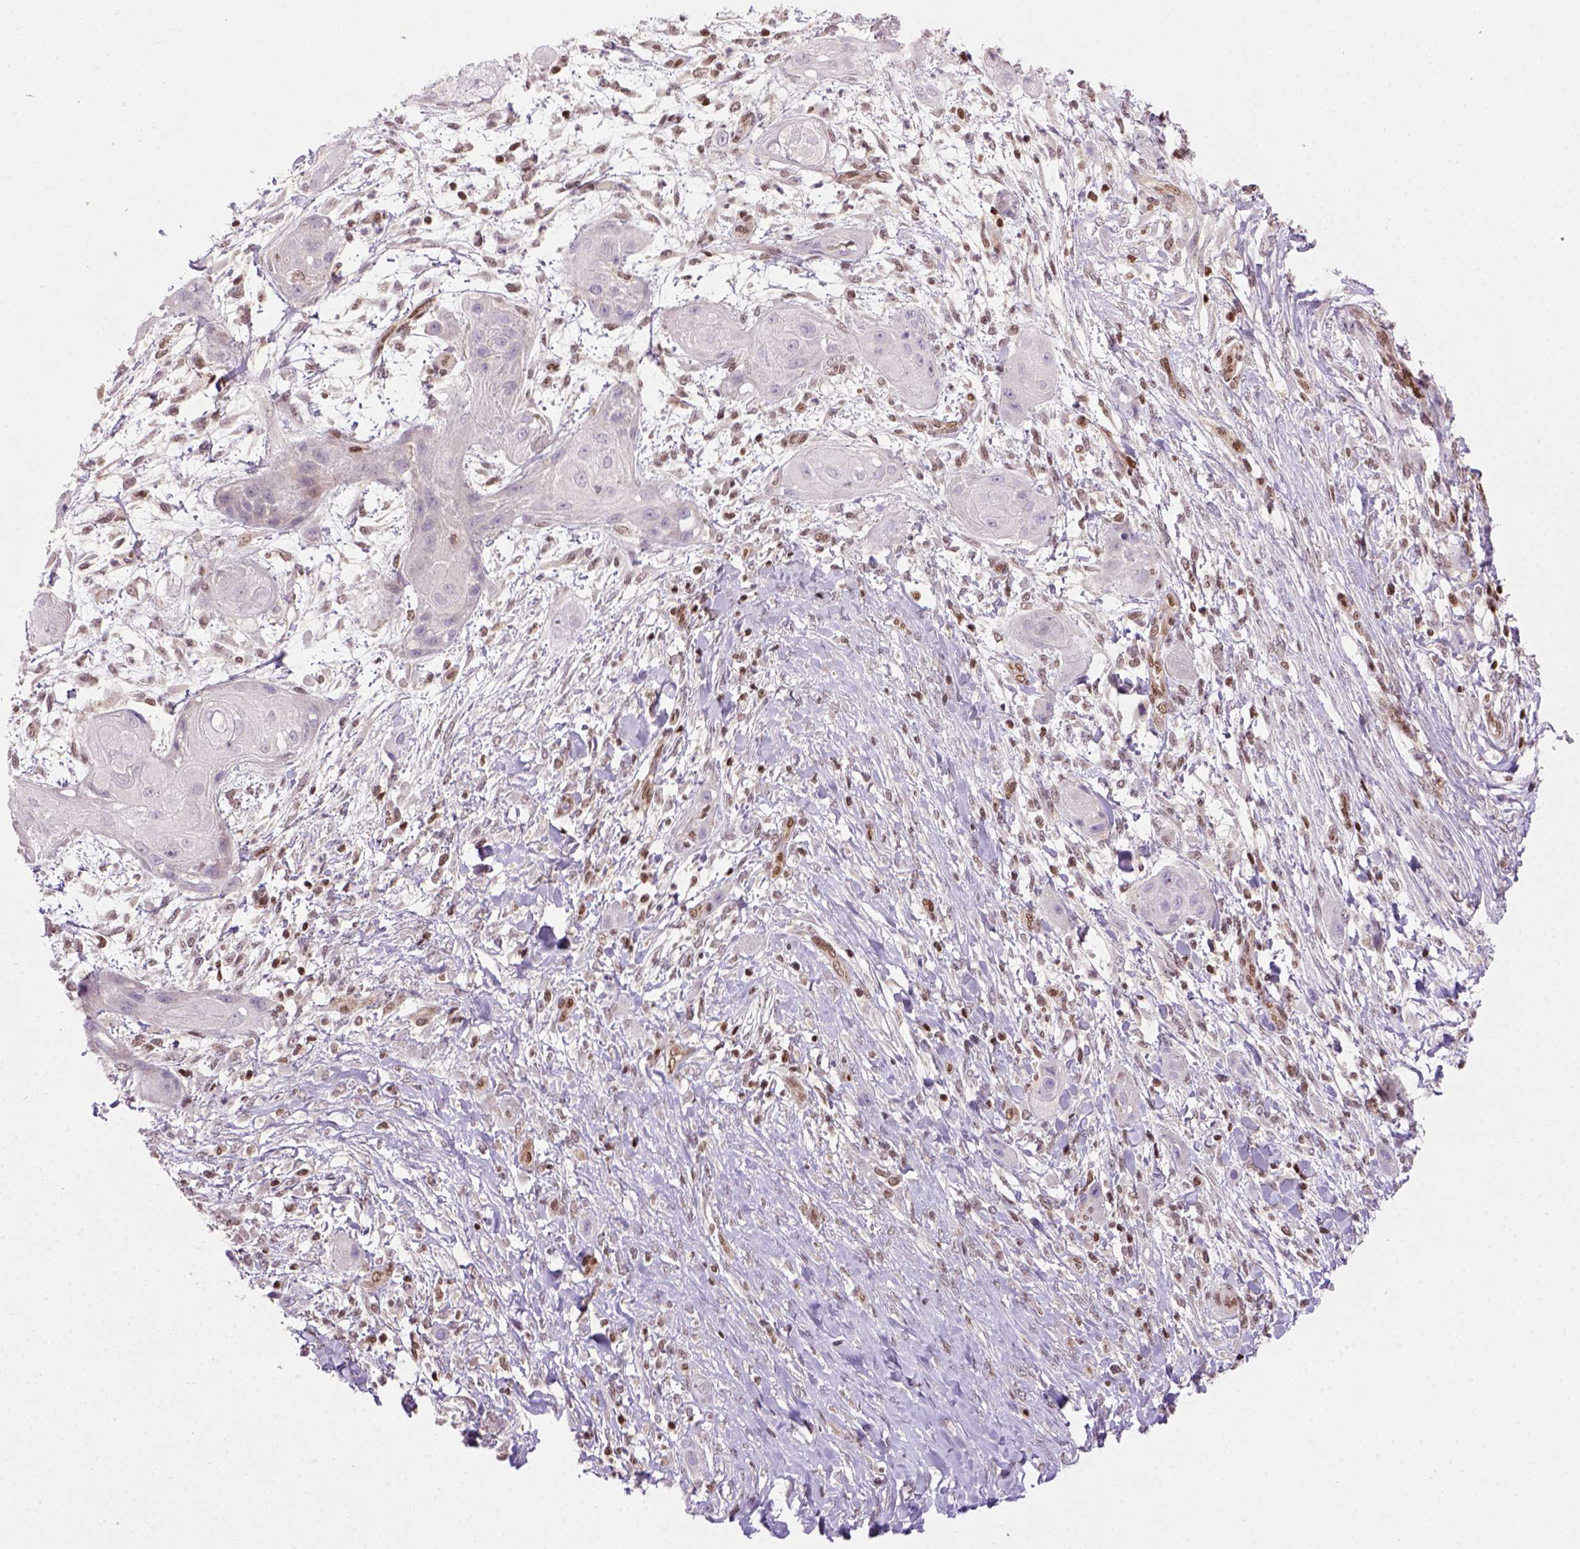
{"staining": {"intensity": "moderate", "quantity": "25%-75%", "location": "nuclear"}, "tissue": "skin cancer", "cell_type": "Tumor cells", "image_type": "cancer", "snomed": [{"axis": "morphology", "description": "Squamous cell carcinoma, NOS"}, {"axis": "topography", "description": "Skin"}], "caption": "Immunohistochemical staining of human skin cancer displays medium levels of moderate nuclear staining in about 25%-75% of tumor cells. The protein of interest is stained brown, and the nuclei are stained in blue (DAB IHC with brightfield microscopy, high magnification).", "gene": "MGMT", "patient": {"sex": "male", "age": 62}}